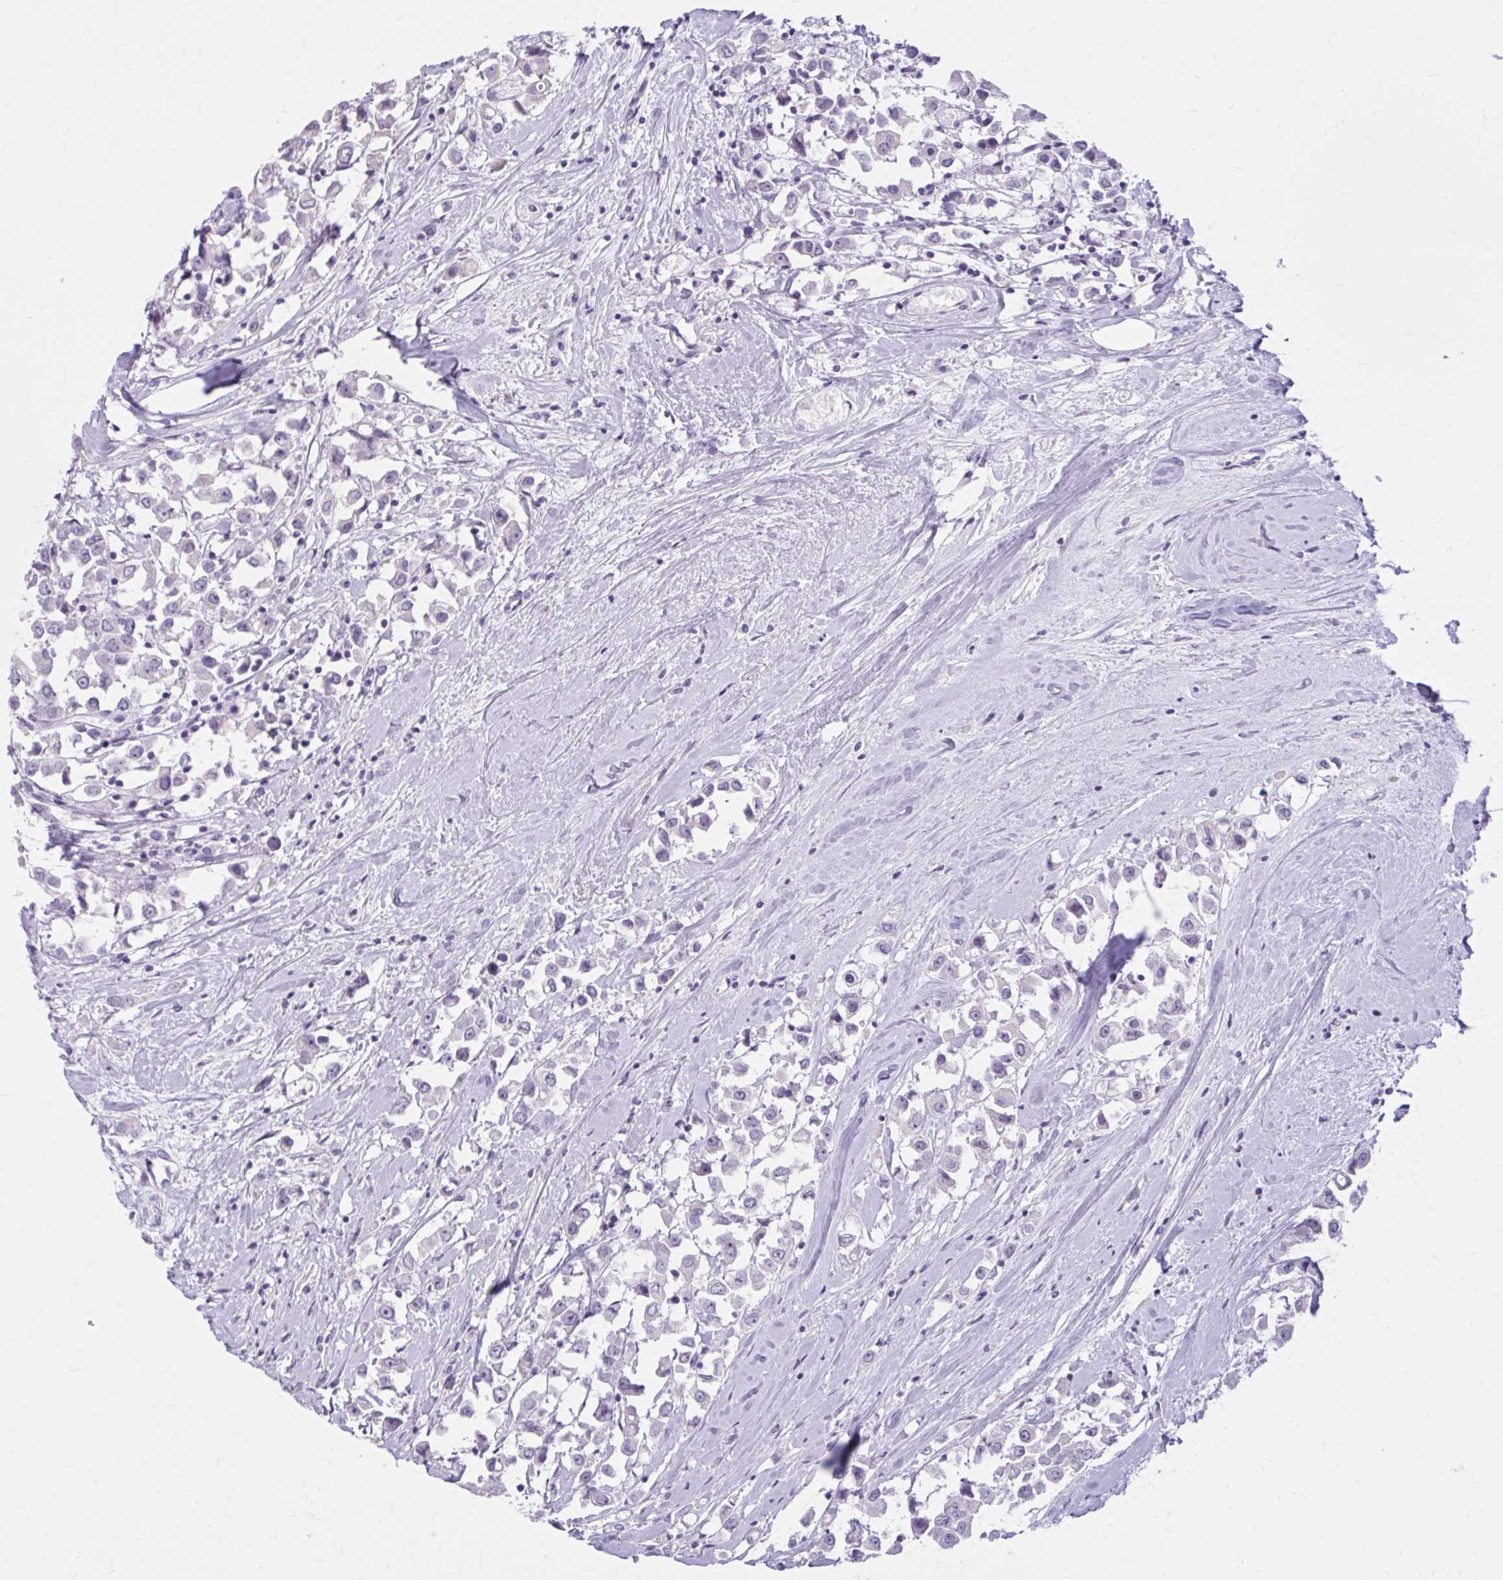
{"staining": {"intensity": "negative", "quantity": "none", "location": "none"}, "tissue": "breast cancer", "cell_type": "Tumor cells", "image_type": "cancer", "snomed": [{"axis": "morphology", "description": "Duct carcinoma"}, {"axis": "topography", "description": "Breast"}], "caption": "The image displays no significant expression in tumor cells of breast cancer.", "gene": "OR4B1", "patient": {"sex": "female", "age": 61}}